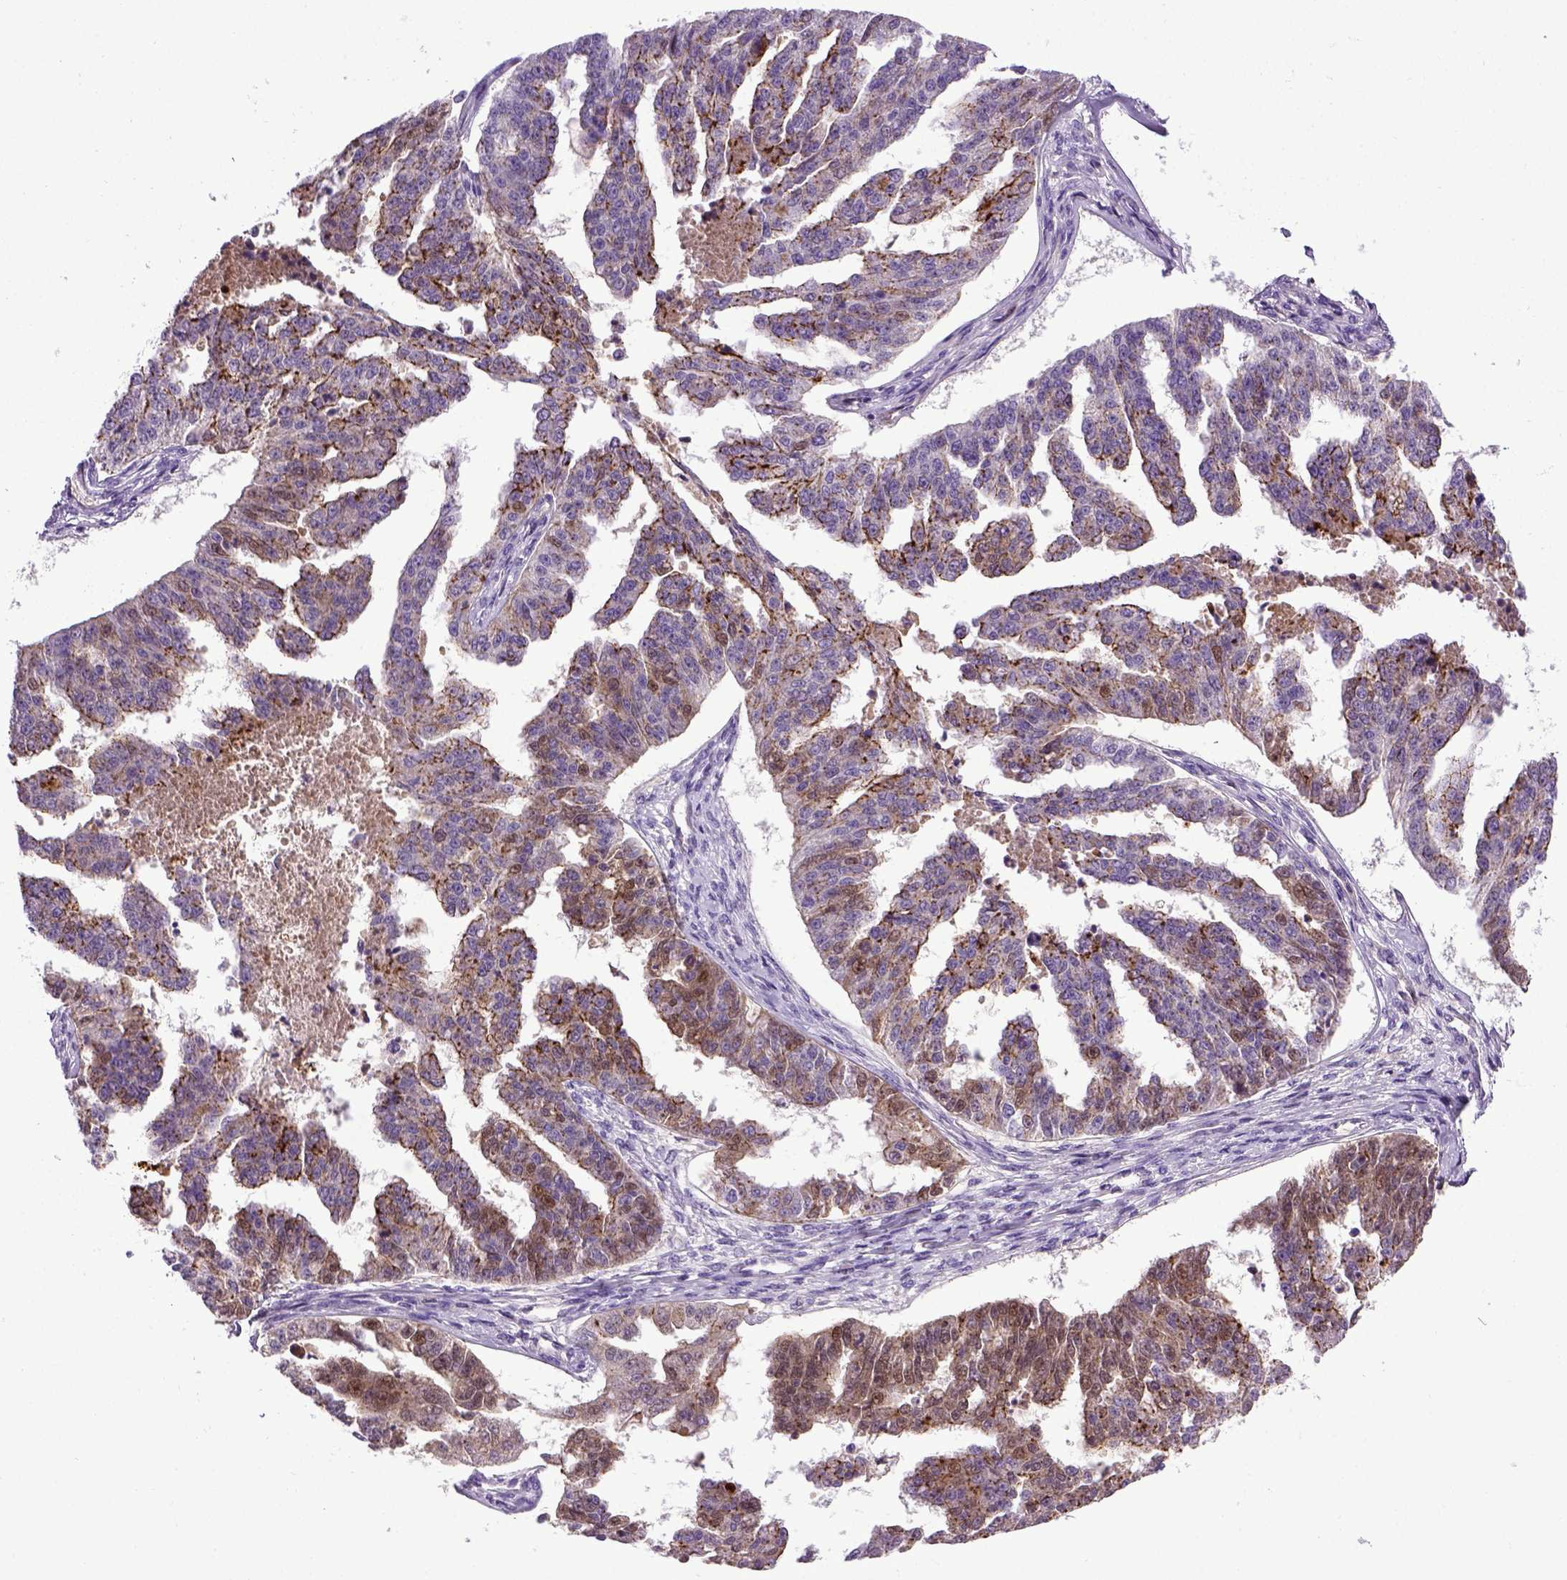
{"staining": {"intensity": "moderate", "quantity": ">75%", "location": "cytoplasmic/membranous"}, "tissue": "ovarian cancer", "cell_type": "Tumor cells", "image_type": "cancer", "snomed": [{"axis": "morphology", "description": "Cystadenocarcinoma, serous, NOS"}, {"axis": "topography", "description": "Ovary"}], "caption": "Immunohistochemistry staining of ovarian serous cystadenocarcinoma, which demonstrates medium levels of moderate cytoplasmic/membranous positivity in approximately >75% of tumor cells indicating moderate cytoplasmic/membranous protein expression. The staining was performed using DAB (brown) for protein detection and nuclei were counterstained in hematoxylin (blue).", "gene": "CDH1", "patient": {"sex": "female", "age": 58}}